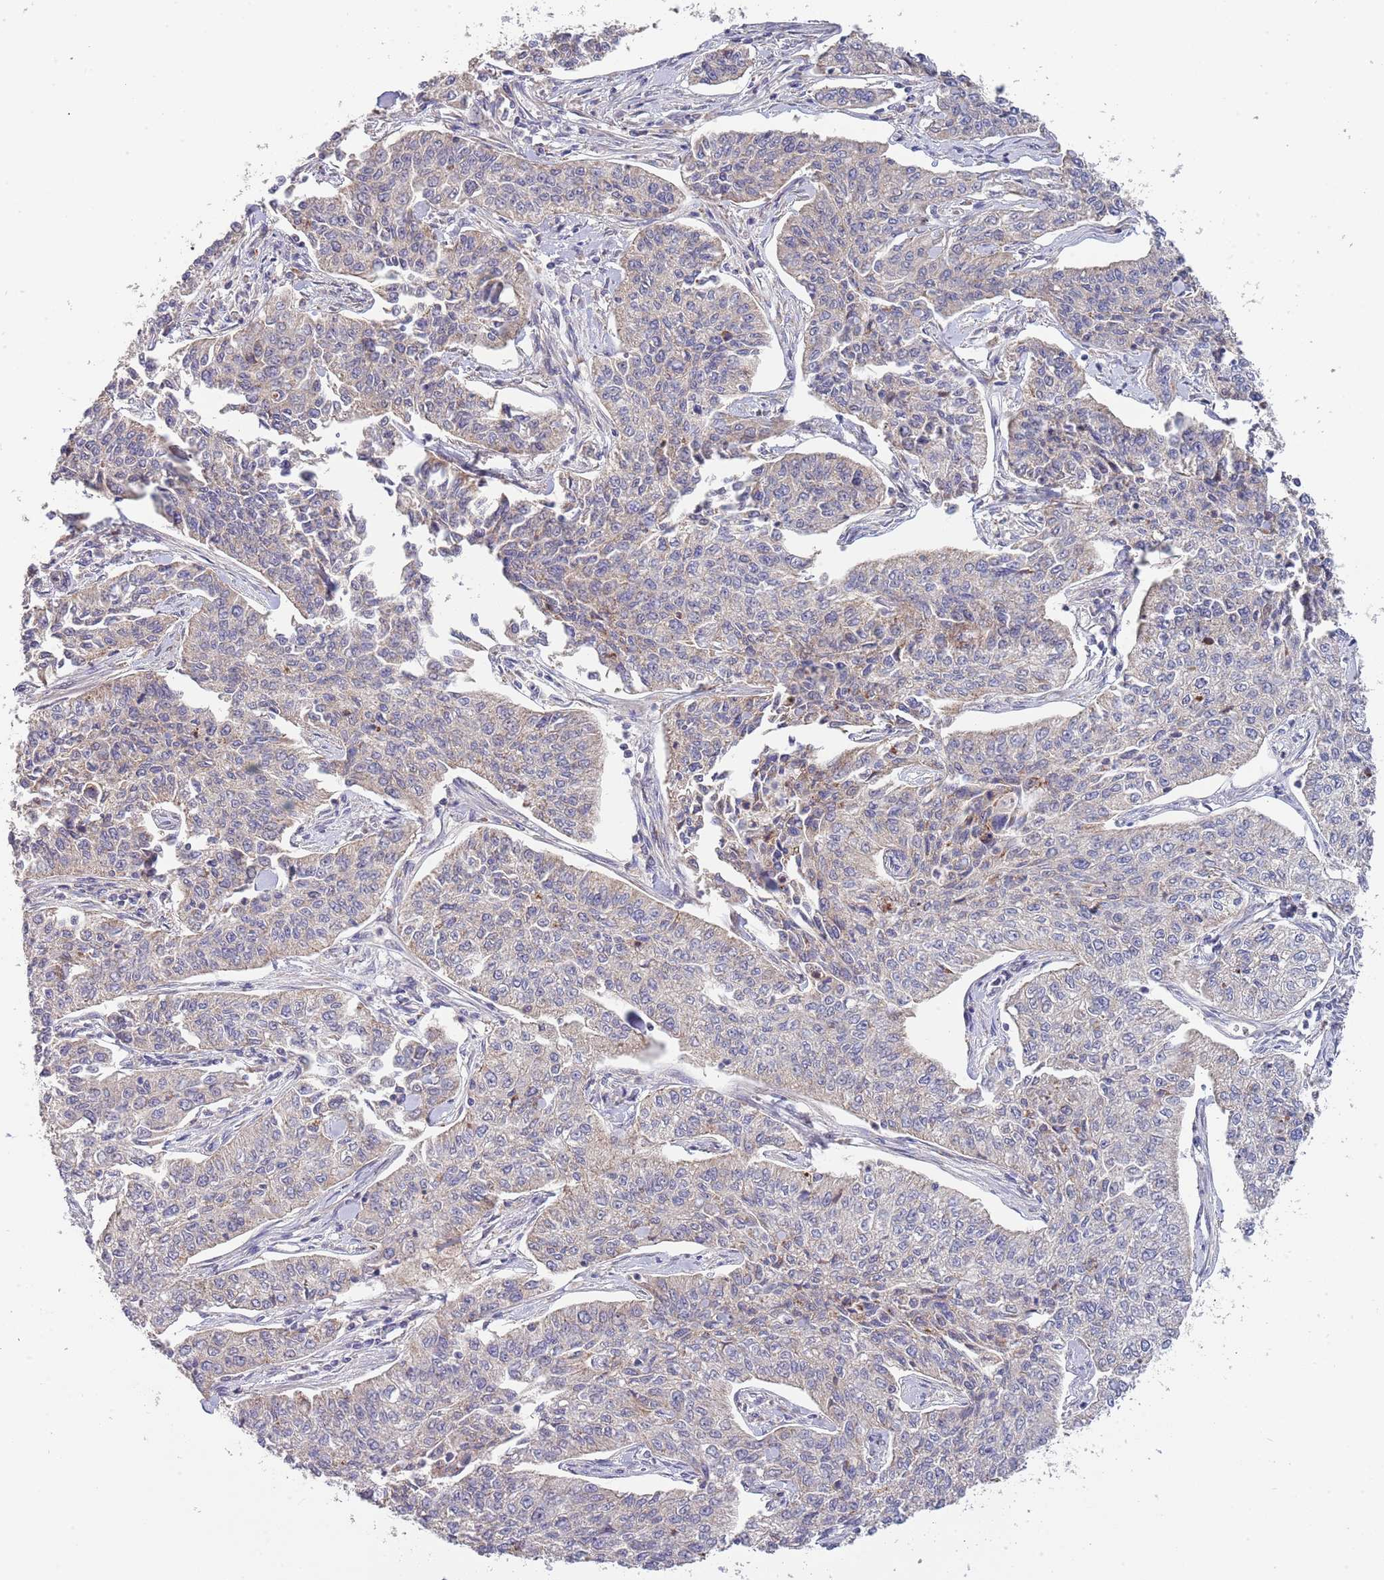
{"staining": {"intensity": "negative", "quantity": "none", "location": "none"}, "tissue": "cervical cancer", "cell_type": "Tumor cells", "image_type": "cancer", "snomed": [{"axis": "morphology", "description": "Squamous cell carcinoma, NOS"}, {"axis": "topography", "description": "Cervix"}], "caption": "Immunohistochemistry (IHC) histopathology image of human squamous cell carcinoma (cervical) stained for a protein (brown), which demonstrates no staining in tumor cells.", "gene": "ABCC10", "patient": {"sex": "female", "age": 35}}